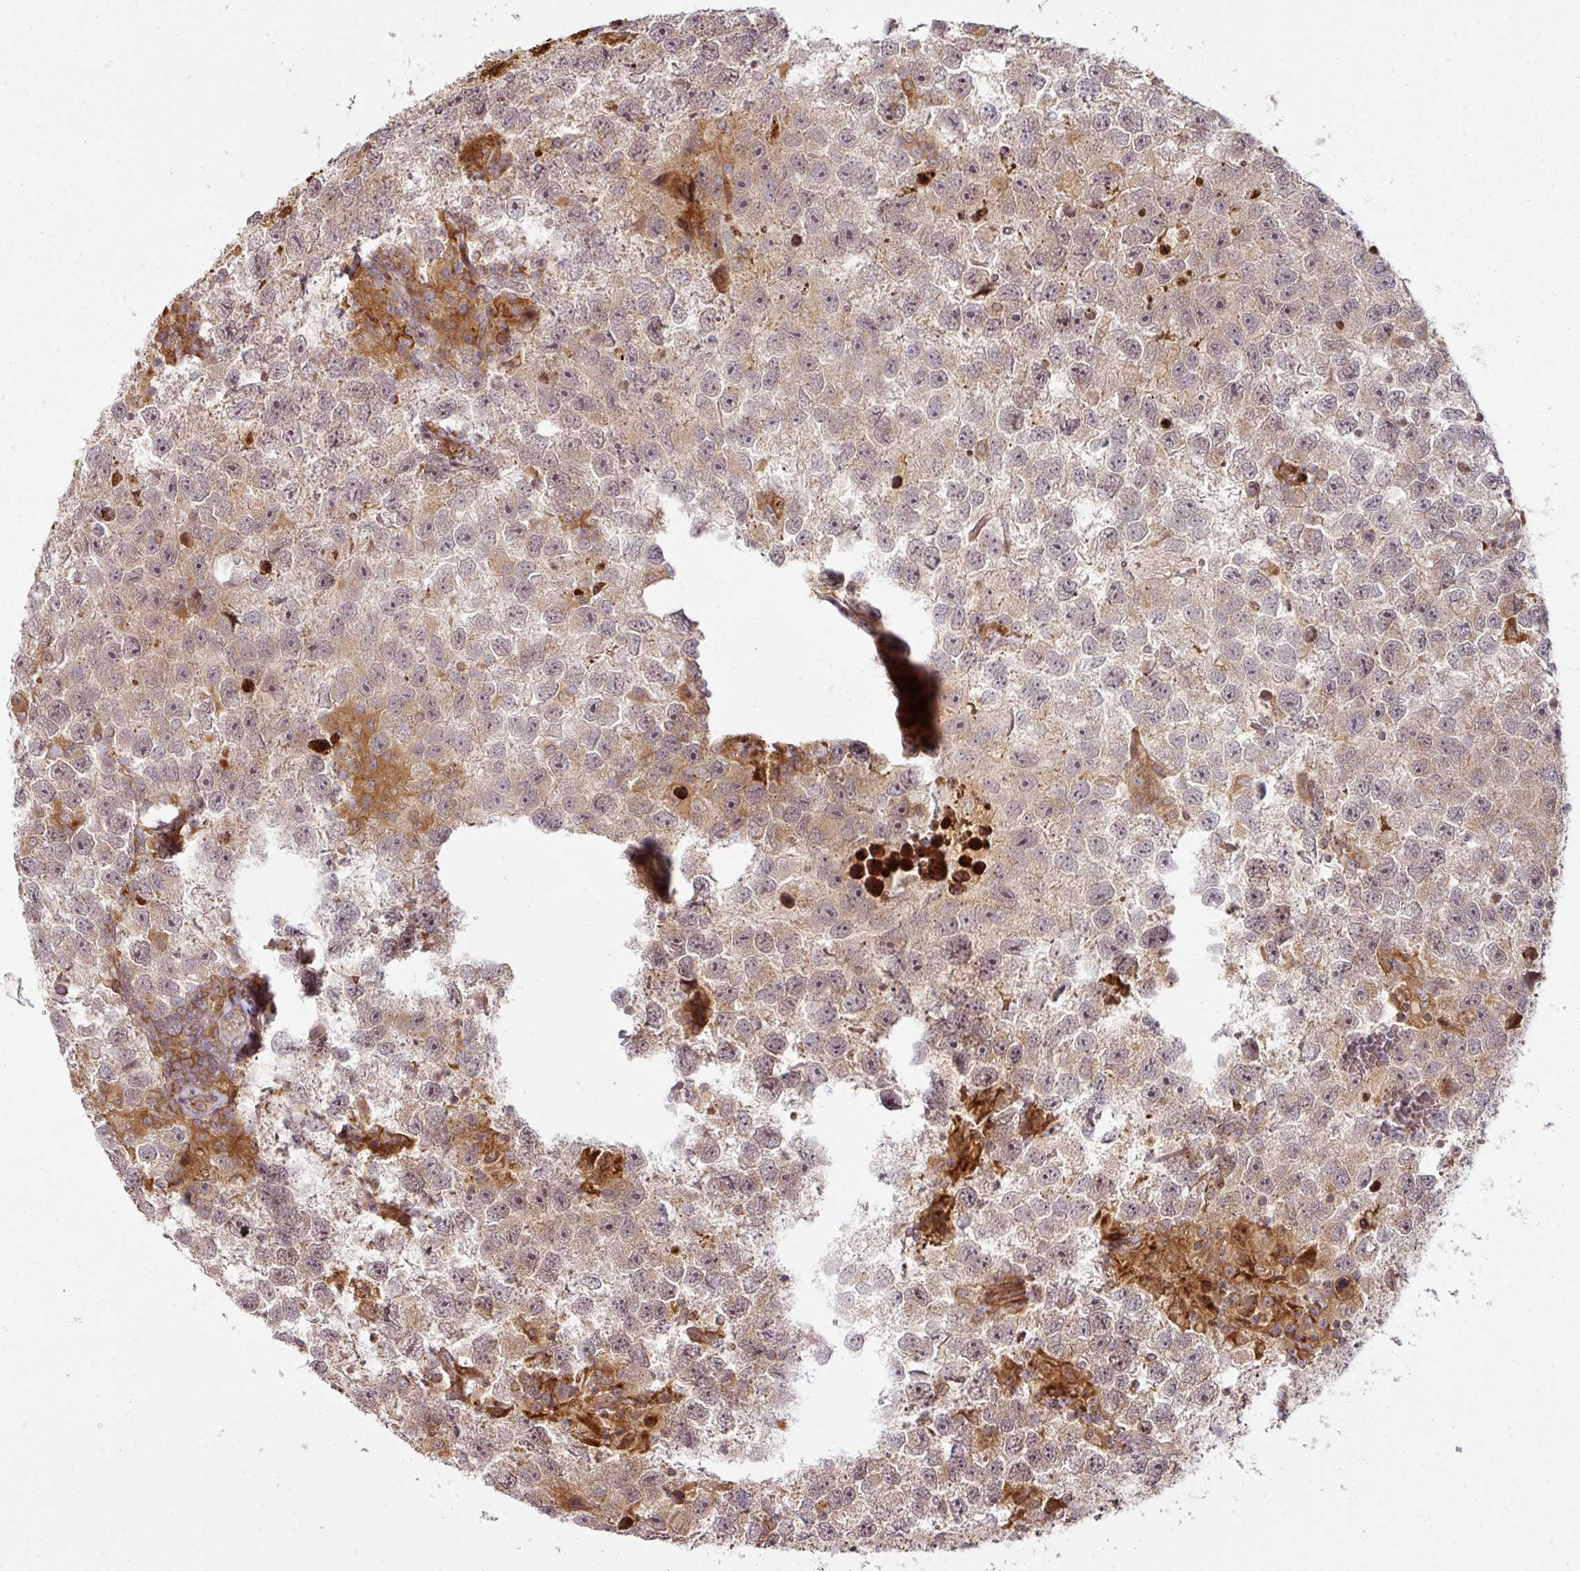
{"staining": {"intensity": "moderate", "quantity": ">75%", "location": "cytoplasmic/membranous"}, "tissue": "testis cancer", "cell_type": "Tumor cells", "image_type": "cancer", "snomed": [{"axis": "morphology", "description": "Seminoma, NOS"}, {"axis": "topography", "description": "Testis"}], "caption": "This histopathology image demonstrates testis seminoma stained with immunohistochemistry to label a protein in brown. The cytoplasmic/membranous of tumor cells show moderate positivity for the protein. Nuclei are counter-stained blue.", "gene": "ATAT1", "patient": {"sex": "male", "age": 26}}